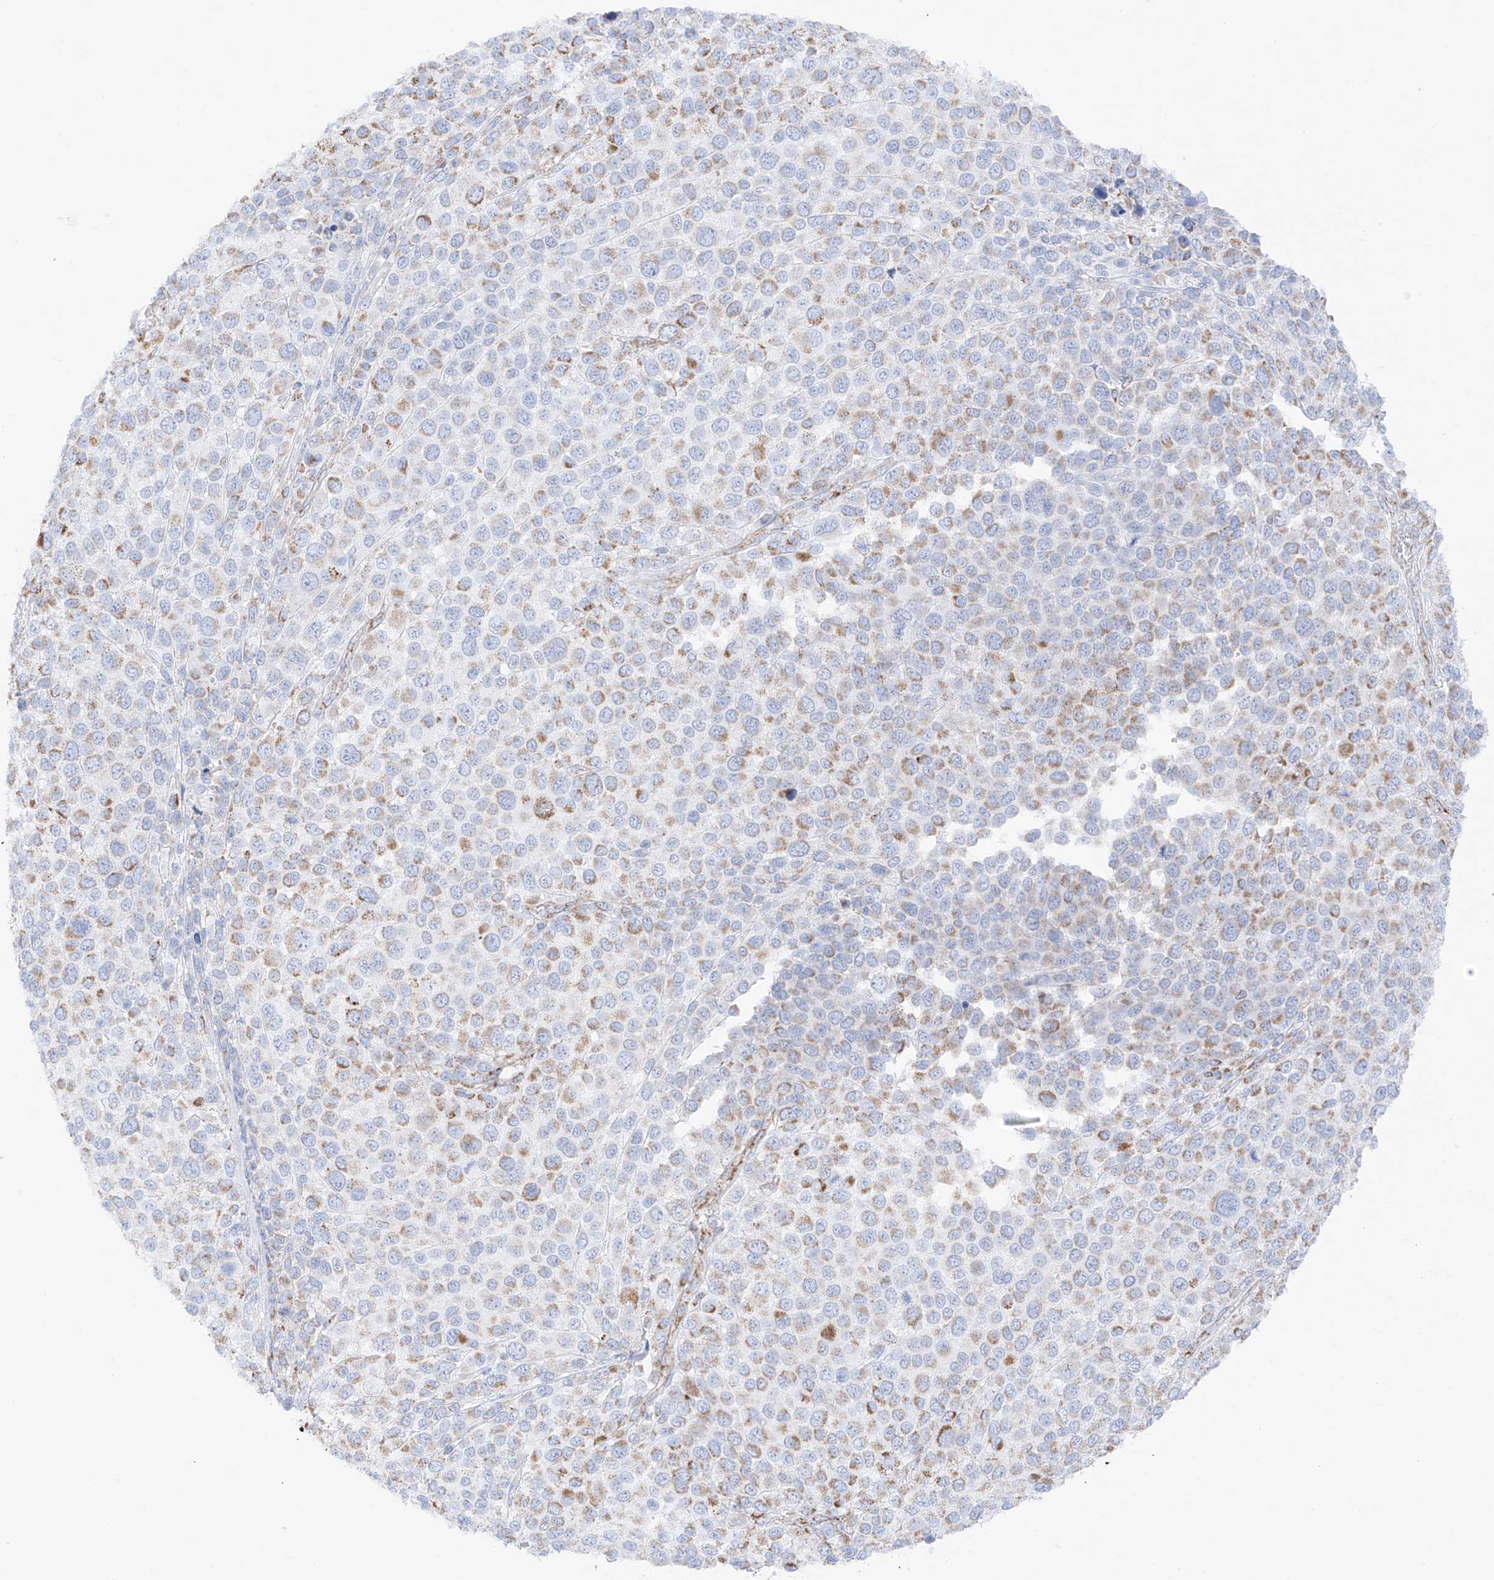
{"staining": {"intensity": "weak", "quantity": "25%-75%", "location": "cytoplasmic/membranous"}, "tissue": "melanoma", "cell_type": "Tumor cells", "image_type": "cancer", "snomed": [{"axis": "morphology", "description": "Malignant melanoma, NOS"}, {"axis": "topography", "description": "Skin of trunk"}], "caption": "A low amount of weak cytoplasmic/membranous staining is seen in about 25%-75% of tumor cells in melanoma tissue.", "gene": "XKR3", "patient": {"sex": "male", "age": 71}}